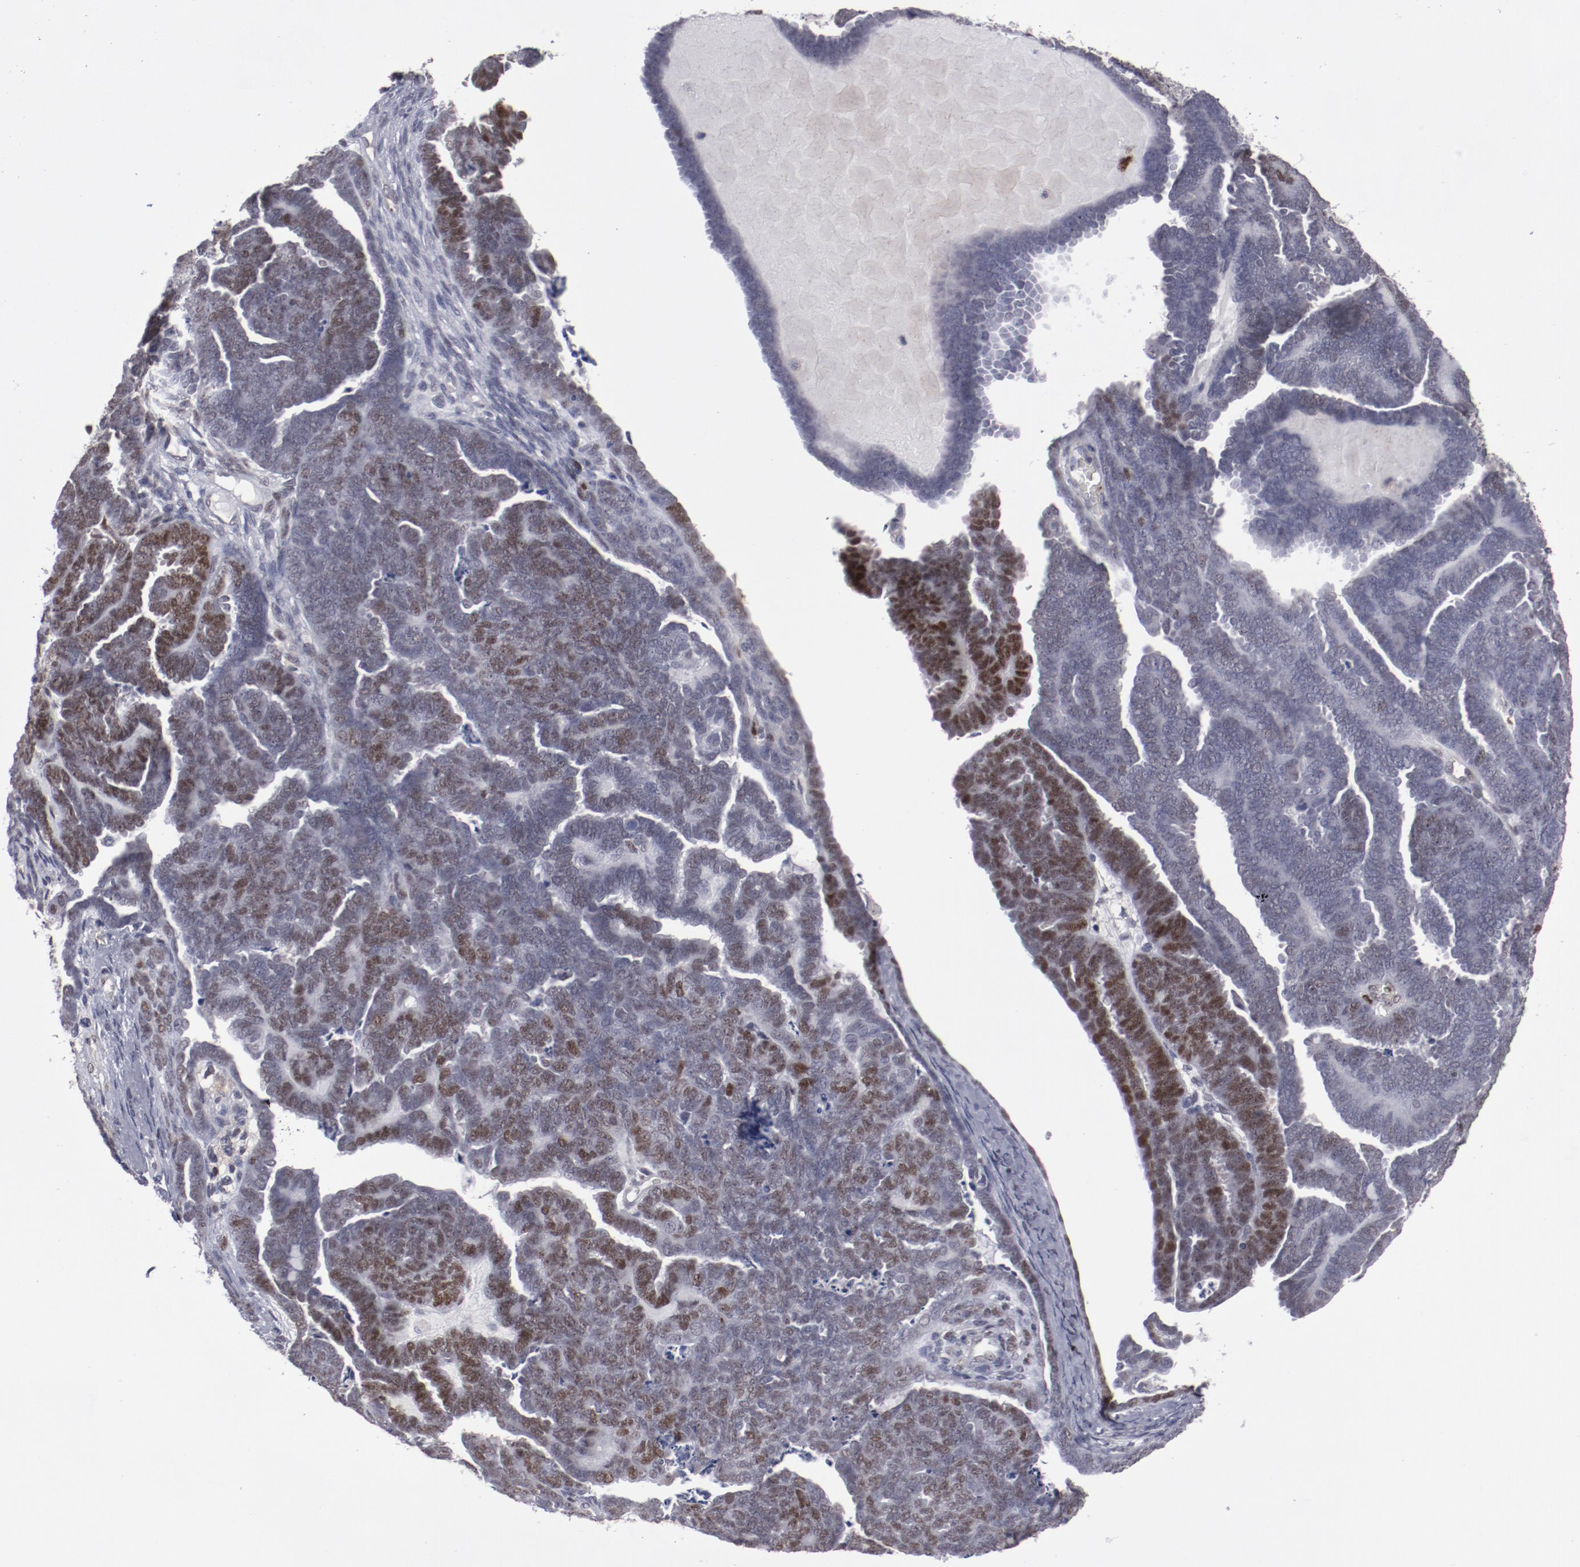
{"staining": {"intensity": "weak", "quantity": "25%-75%", "location": "nuclear"}, "tissue": "endometrial cancer", "cell_type": "Tumor cells", "image_type": "cancer", "snomed": [{"axis": "morphology", "description": "Neoplasm, malignant, NOS"}, {"axis": "topography", "description": "Endometrium"}], "caption": "Human endometrial cancer (neoplasm (malignant)) stained for a protein (brown) exhibits weak nuclear positive expression in approximately 25%-75% of tumor cells.", "gene": "LEF1", "patient": {"sex": "female", "age": 74}}